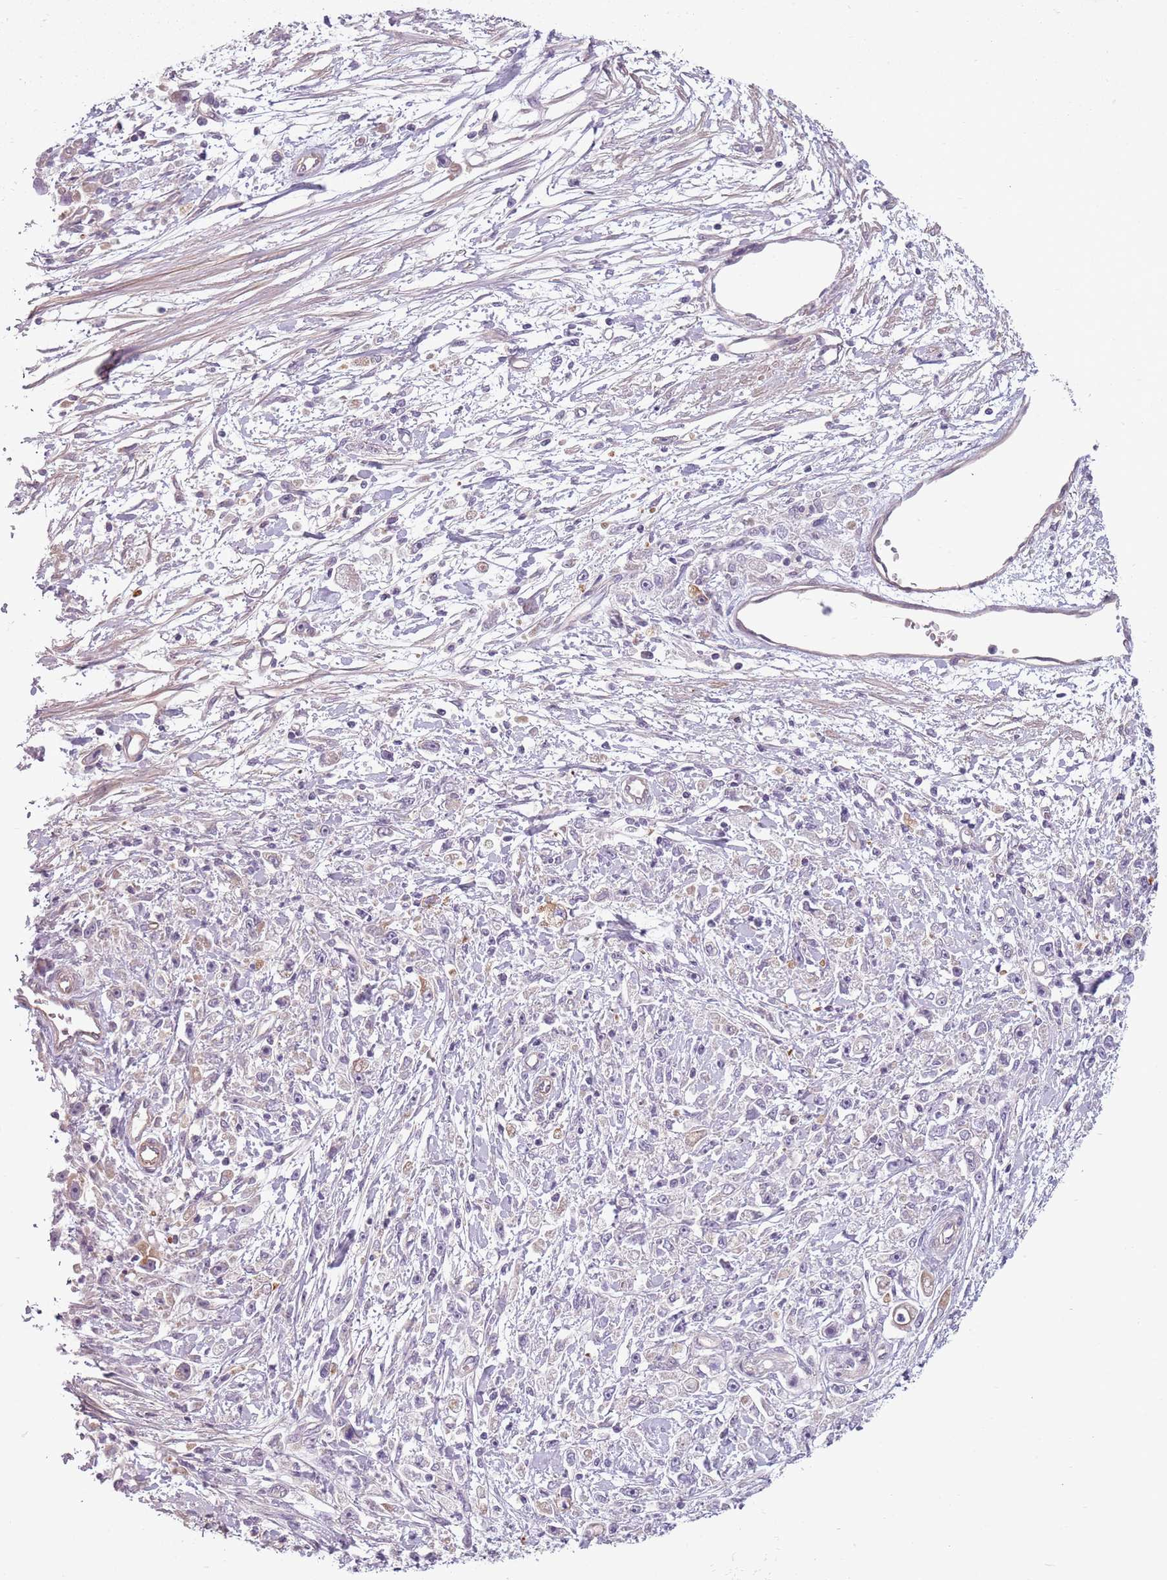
{"staining": {"intensity": "negative", "quantity": "none", "location": "none"}, "tissue": "stomach cancer", "cell_type": "Tumor cells", "image_type": "cancer", "snomed": [{"axis": "morphology", "description": "Adenocarcinoma, NOS"}, {"axis": "topography", "description": "Stomach"}], "caption": "High power microscopy photomicrograph of an immunohistochemistry (IHC) micrograph of stomach adenocarcinoma, revealing no significant positivity in tumor cells. (DAB (3,3'-diaminobenzidine) immunohistochemistry visualized using brightfield microscopy, high magnification).", "gene": "TLCD2", "patient": {"sex": "female", "age": 59}}